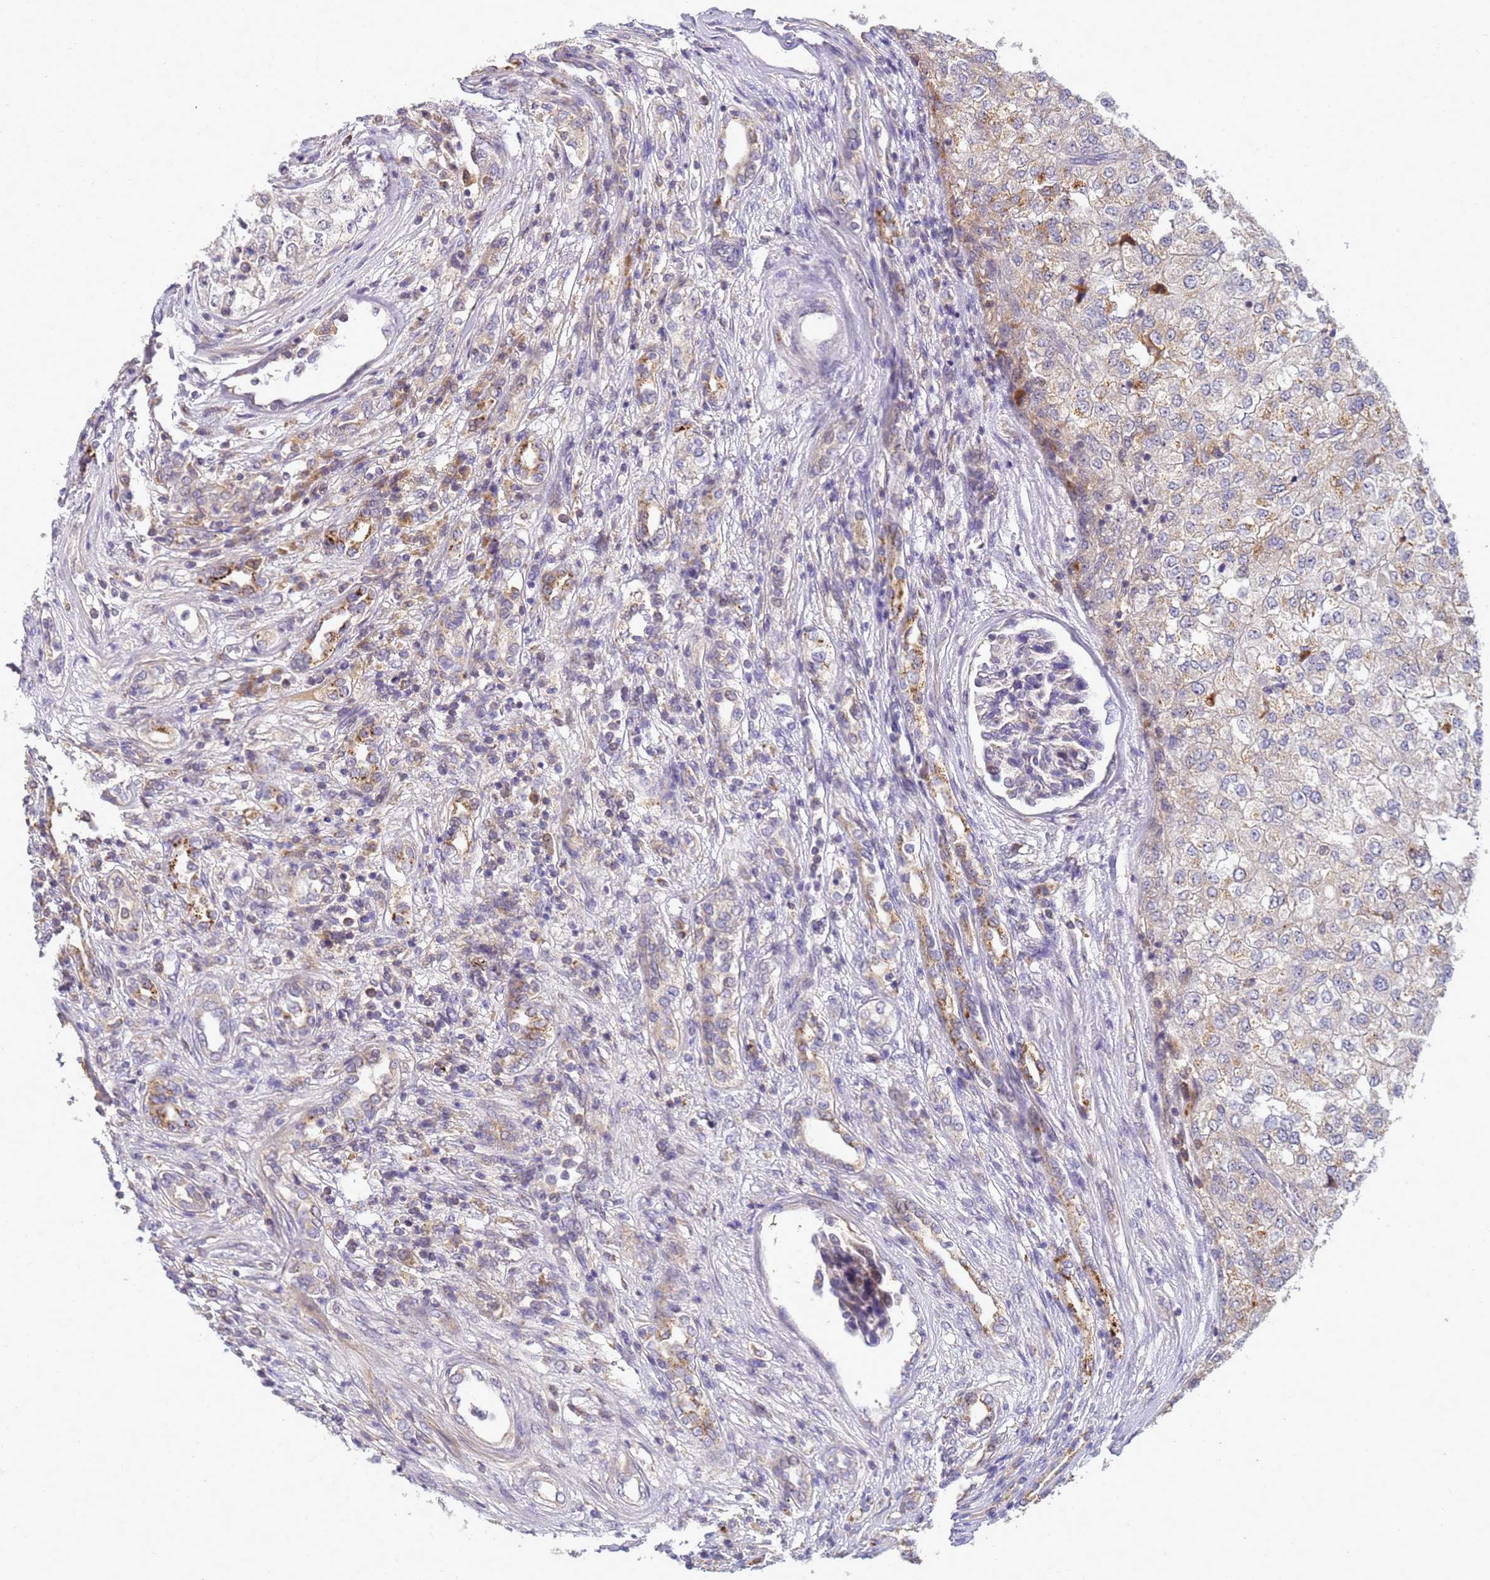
{"staining": {"intensity": "negative", "quantity": "none", "location": "none"}, "tissue": "renal cancer", "cell_type": "Tumor cells", "image_type": "cancer", "snomed": [{"axis": "morphology", "description": "Adenocarcinoma, NOS"}, {"axis": "topography", "description": "Kidney"}], "caption": "This micrograph is of renal adenocarcinoma stained with IHC to label a protein in brown with the nuclei are counter-stained blue. There is no expression in tumor cells.", "gene": "TMEM74B", "patient": {"sex": "female", "age": 54}}